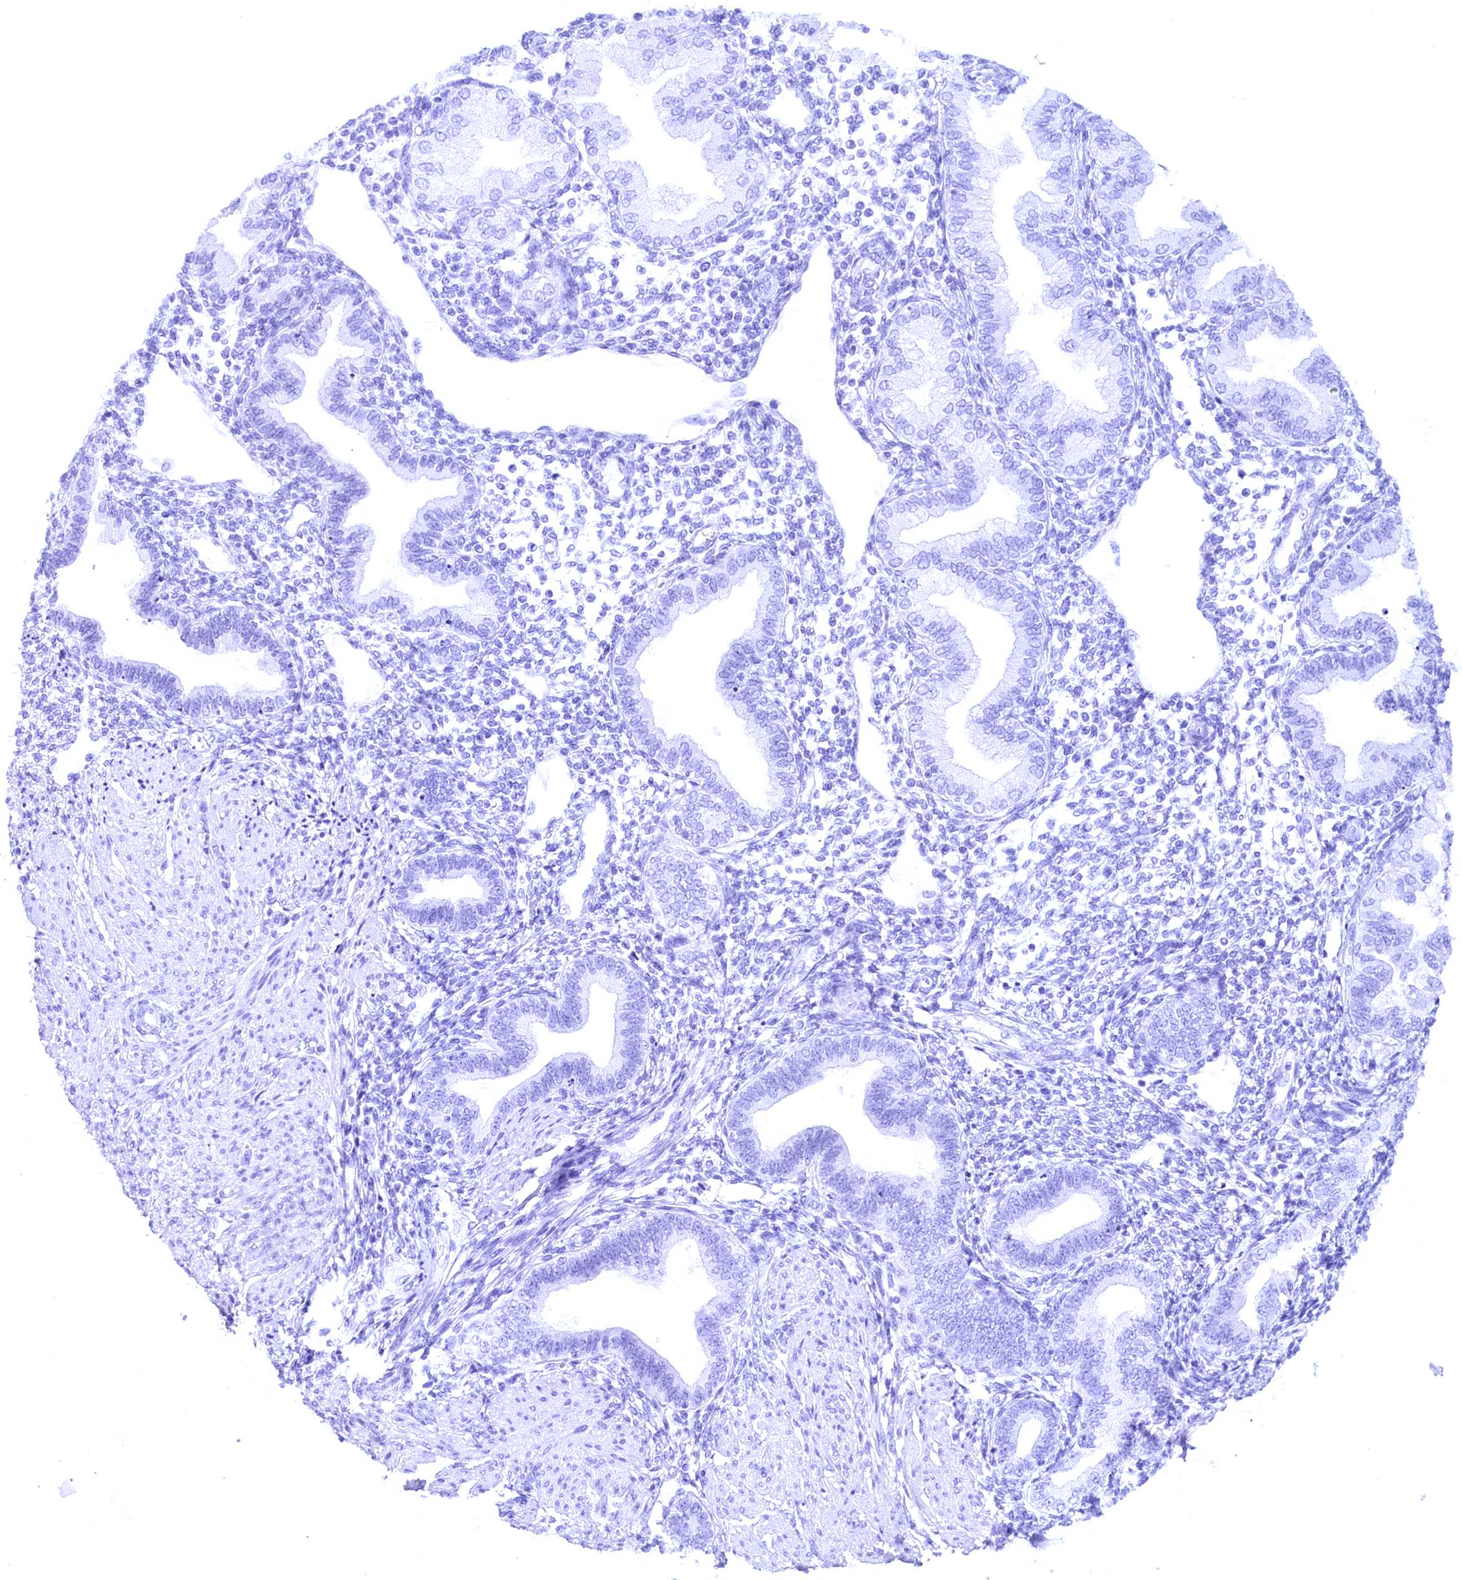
{"staining": {"intensity": "negative", "quantity": "none", "location": "none"}, "tissue": "endometrium", "cell_type": "Cells in endometrial stroma", "image_type": "normal", "snomed": [{"axis": "morphology", "description": "Normal tissue, NOS"}, {"axis": "topography", "description": "Endometrium"}], "caption": "High power microscopy photomicrograph of an immunohistochemistry (IHC) micrograph of unremarkable endometrium, revealing no significant positivity in cells in endometrial stroma.", "gene": "FLYWCH2", "patient": {"sex": "female", "age": 53}}